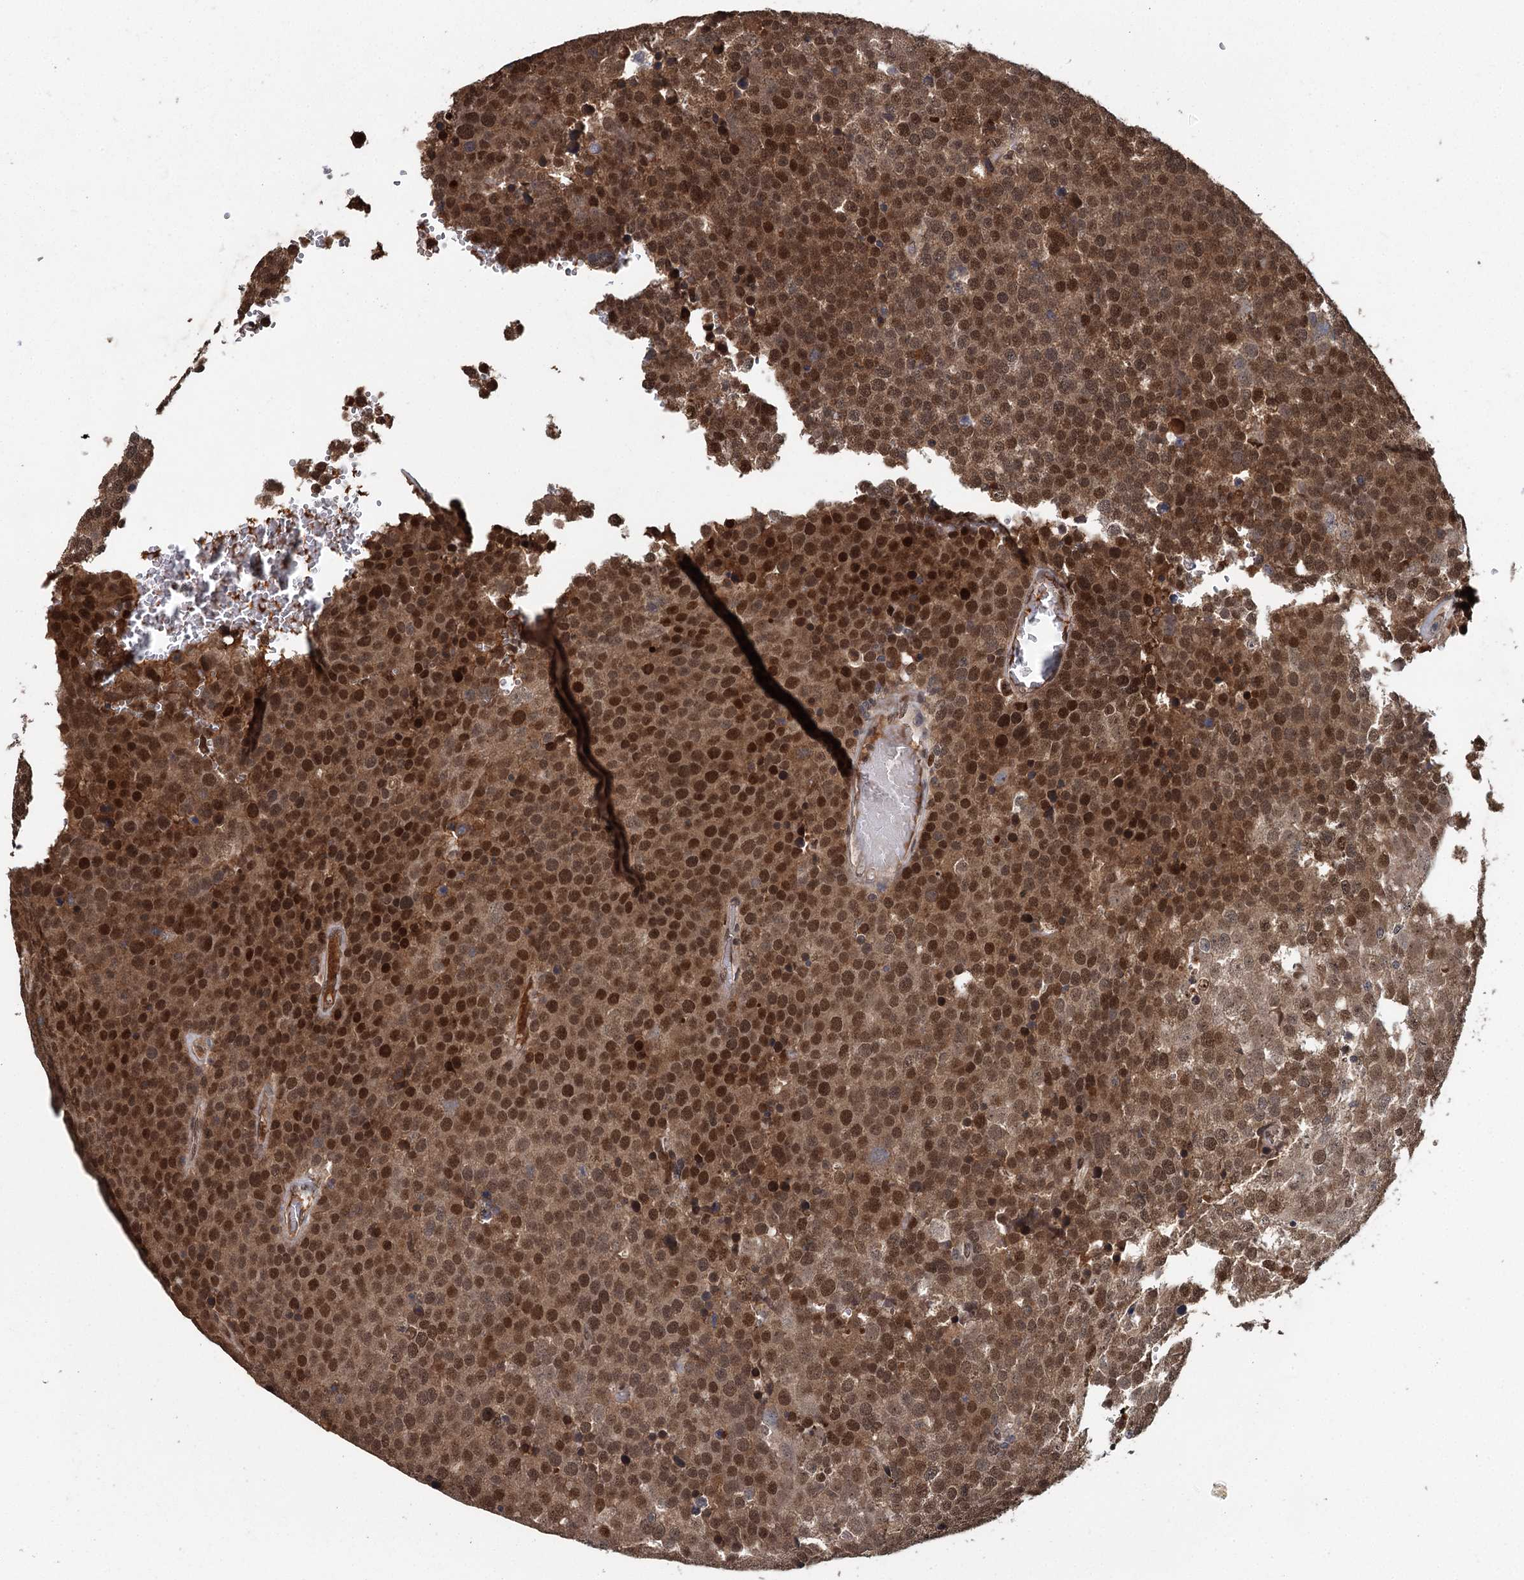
{"staining": {"intensity": "strong", "quantity": ">75%", "location": "cytoplasmic/membranous,nuclear"}, "tissue": "testis cancer", "cell_type": "Tumor cells", "image_type": "cancer", "snomed": [{"axis": "morphology", "description": "Seminoma, NOS"}, {"axis": "topography", "description": "Testis"}], "caption": "A histopathology image showing strong cytoplasmic/membranous and nuclear positivity in about >75% of tumor cells in seminoma (testis), as visualized by brown immunohistochemical staining.", "gene": "MYG1", "patient": {"sex": "male", "age": 71}}